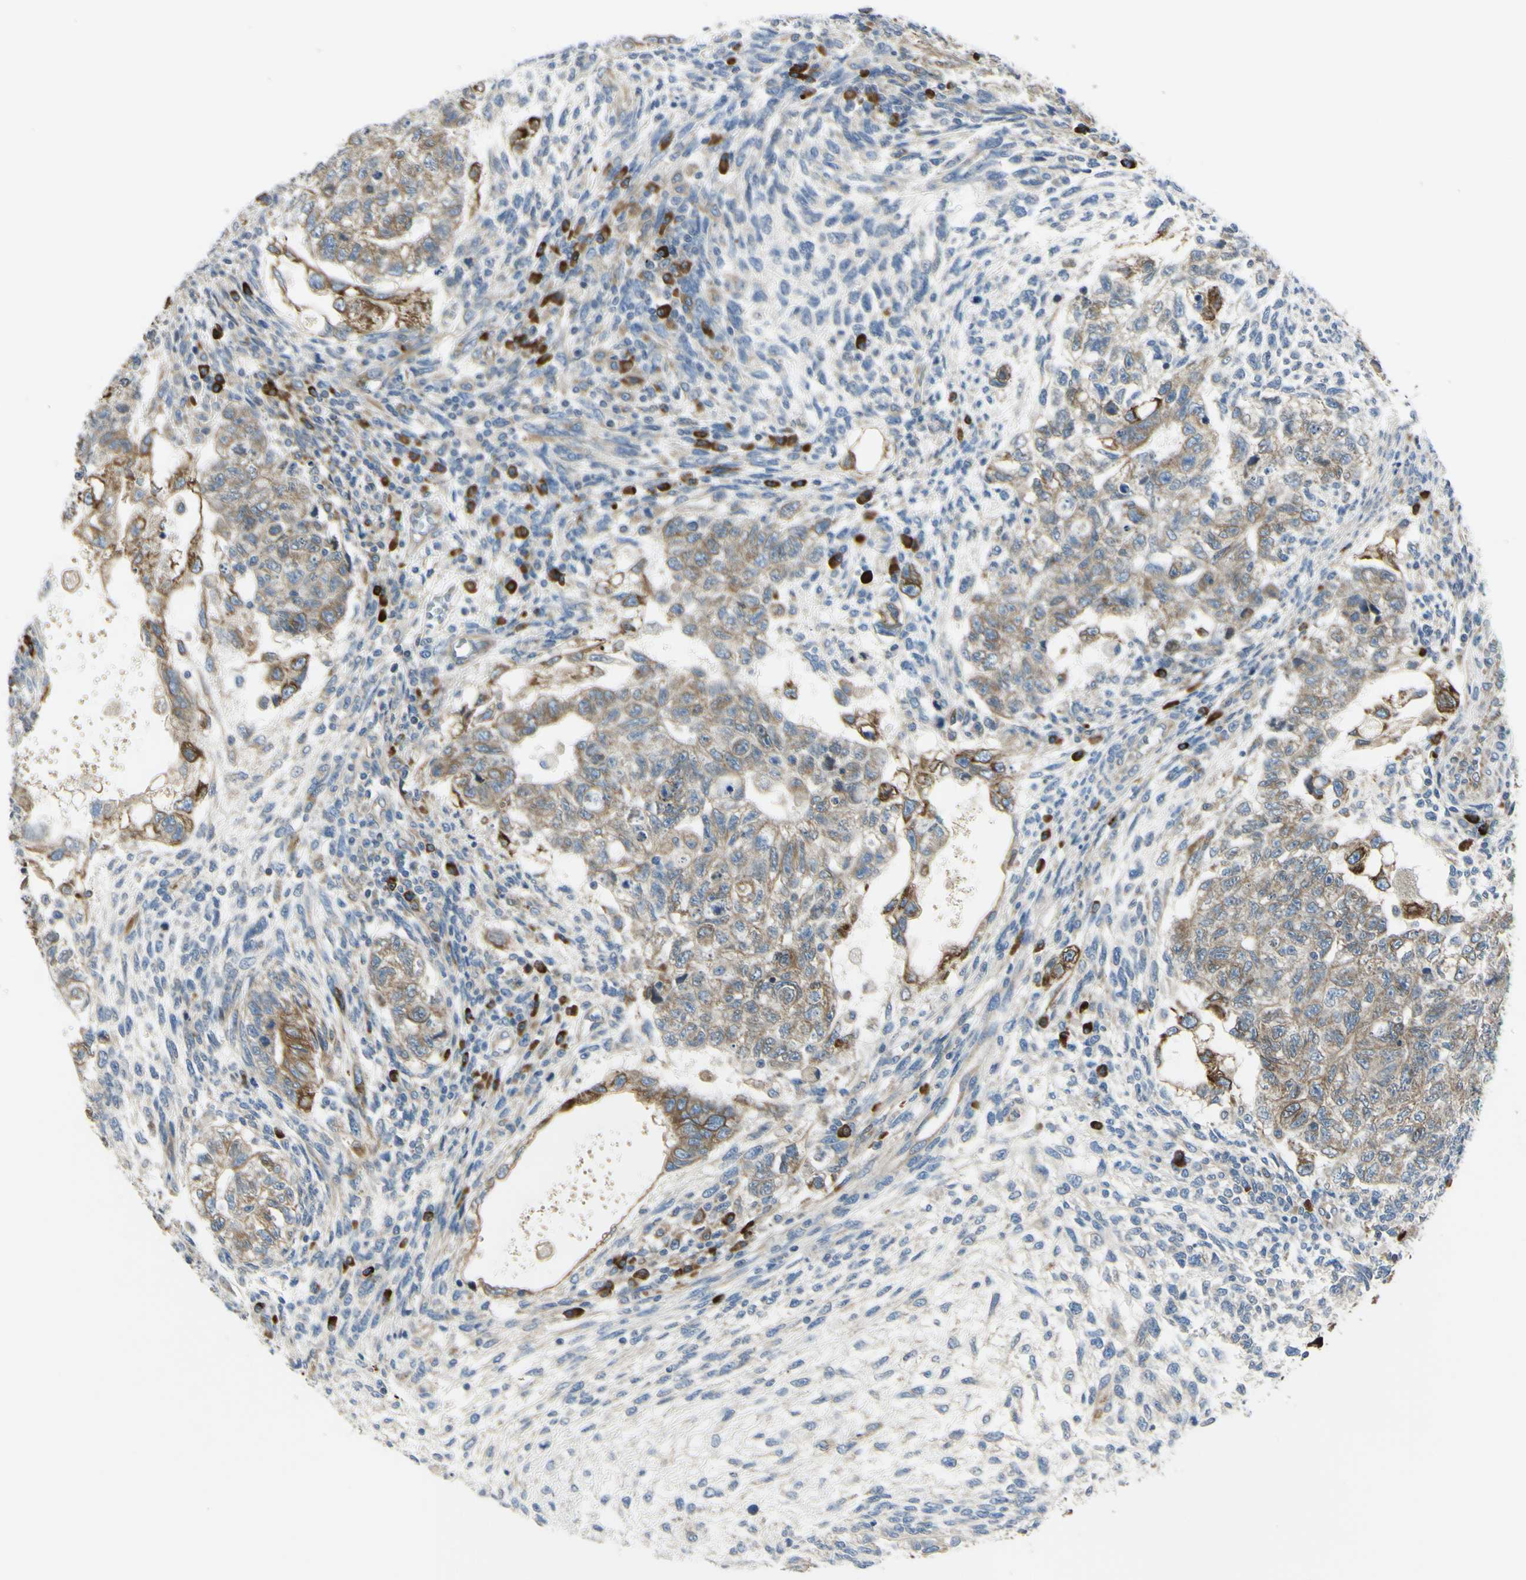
{"staining": {"intensity": "weak", "quantity": ">75%", "location": "cytoplasmic/membranous"}, "tissue": "testis cancer", "cell_type": "Tumor cells", "image_type": "cancer", "snomed": [{"axis": "morphology", "description": "Normal tissue, NOS"}, {"axis": "morphology", "description": "Carcinoma, Embryonal, NOS"}, {"axis": "topography", "description": "Testis"}], "caption": "A low amount of weak cytoplasmic/membranous expression is present in approximately >75% of tumor cells in testis cancer (embryonal carcinoma) tissue. The protein is stained brown, and the nuclei are stained in blue (DAB IHC with brightfield microscopy, high magnification).", "gene": "SELENOS", "patient": {"sex": "male", "age": 36}}